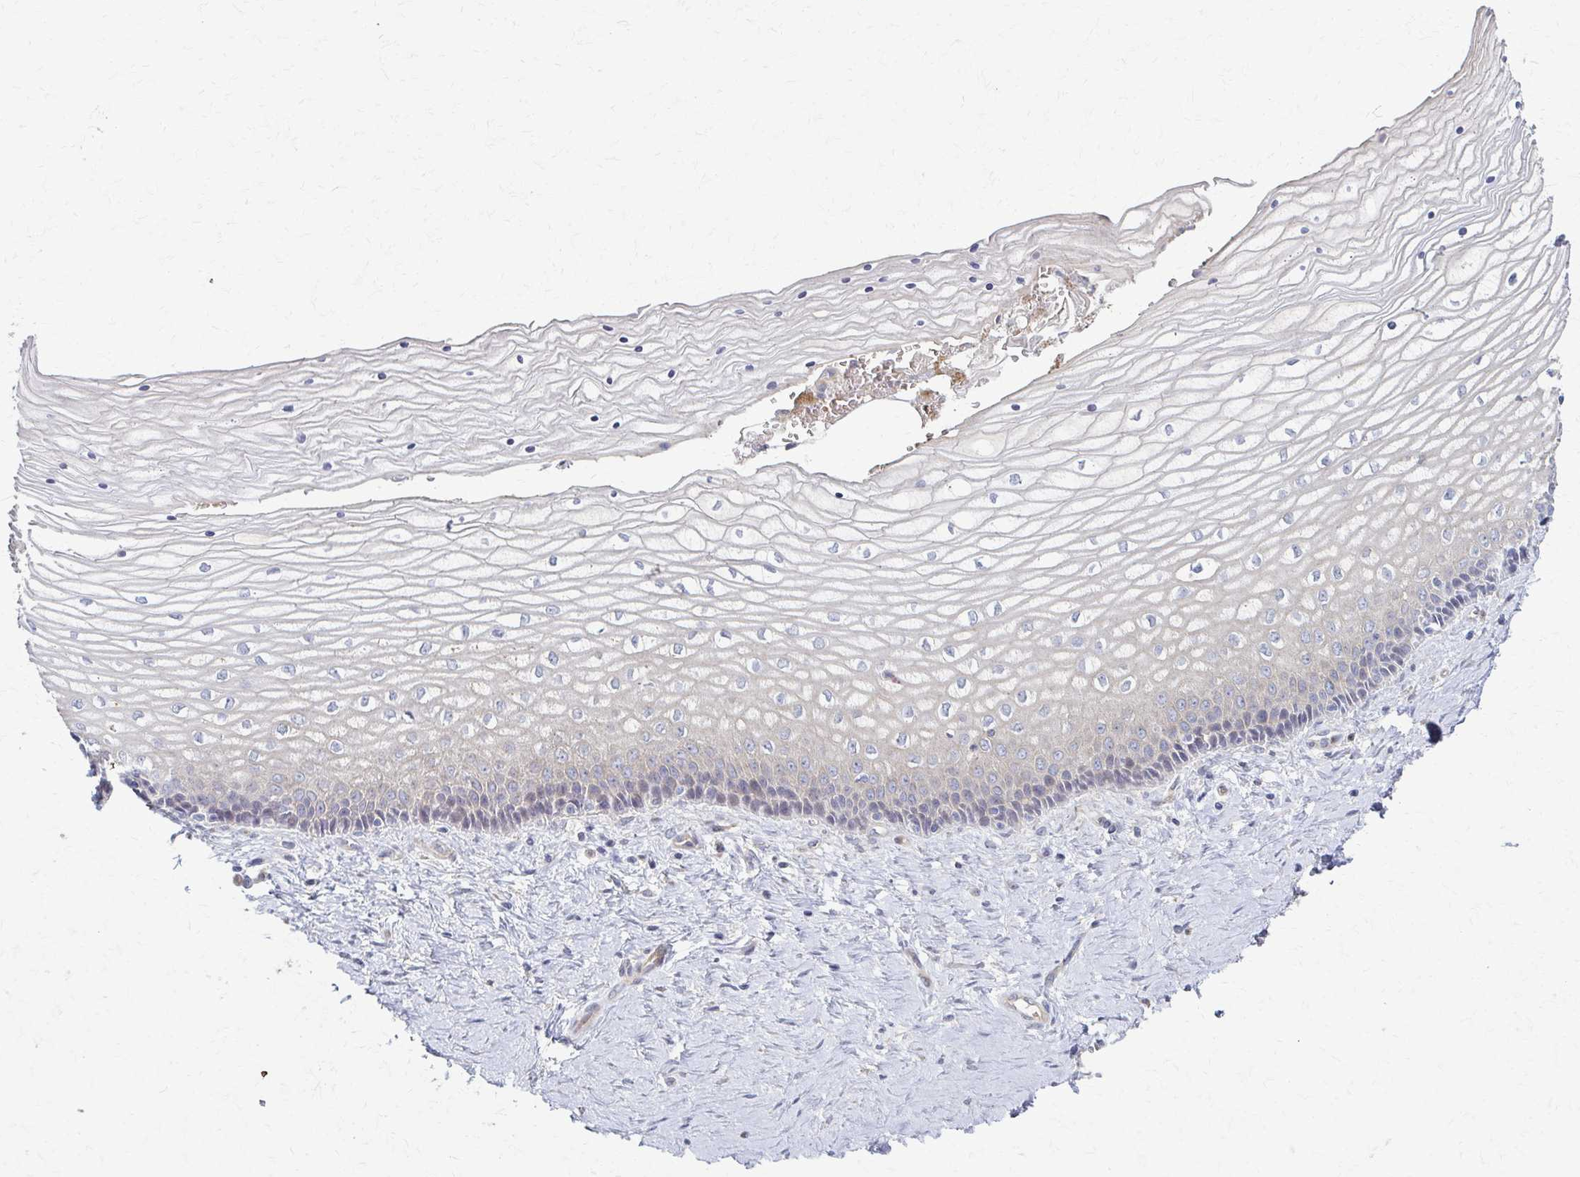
{"staining": {"intensity": "moderate", "quantity": "<25%", "location": "cytoplasmic/membranous"}, "tissue": "vagina", "cell_type": "Squamous epithelial cells", "image_type": "normal", "snomed": [{"axis": "morphology", "description": "Normal tissue, NOS"}, {"axis": "topography", "description": "Vagina"}], "caption": "This micrograph exhibits immunohistochemistry staining of unremarkable human vagina, with low moderate cytoplasmic/membranous positivity in approximately <25% of squamous epithelial cells.", "gene": "SKA2", "patient": {"sex": "female", "age": 45}}